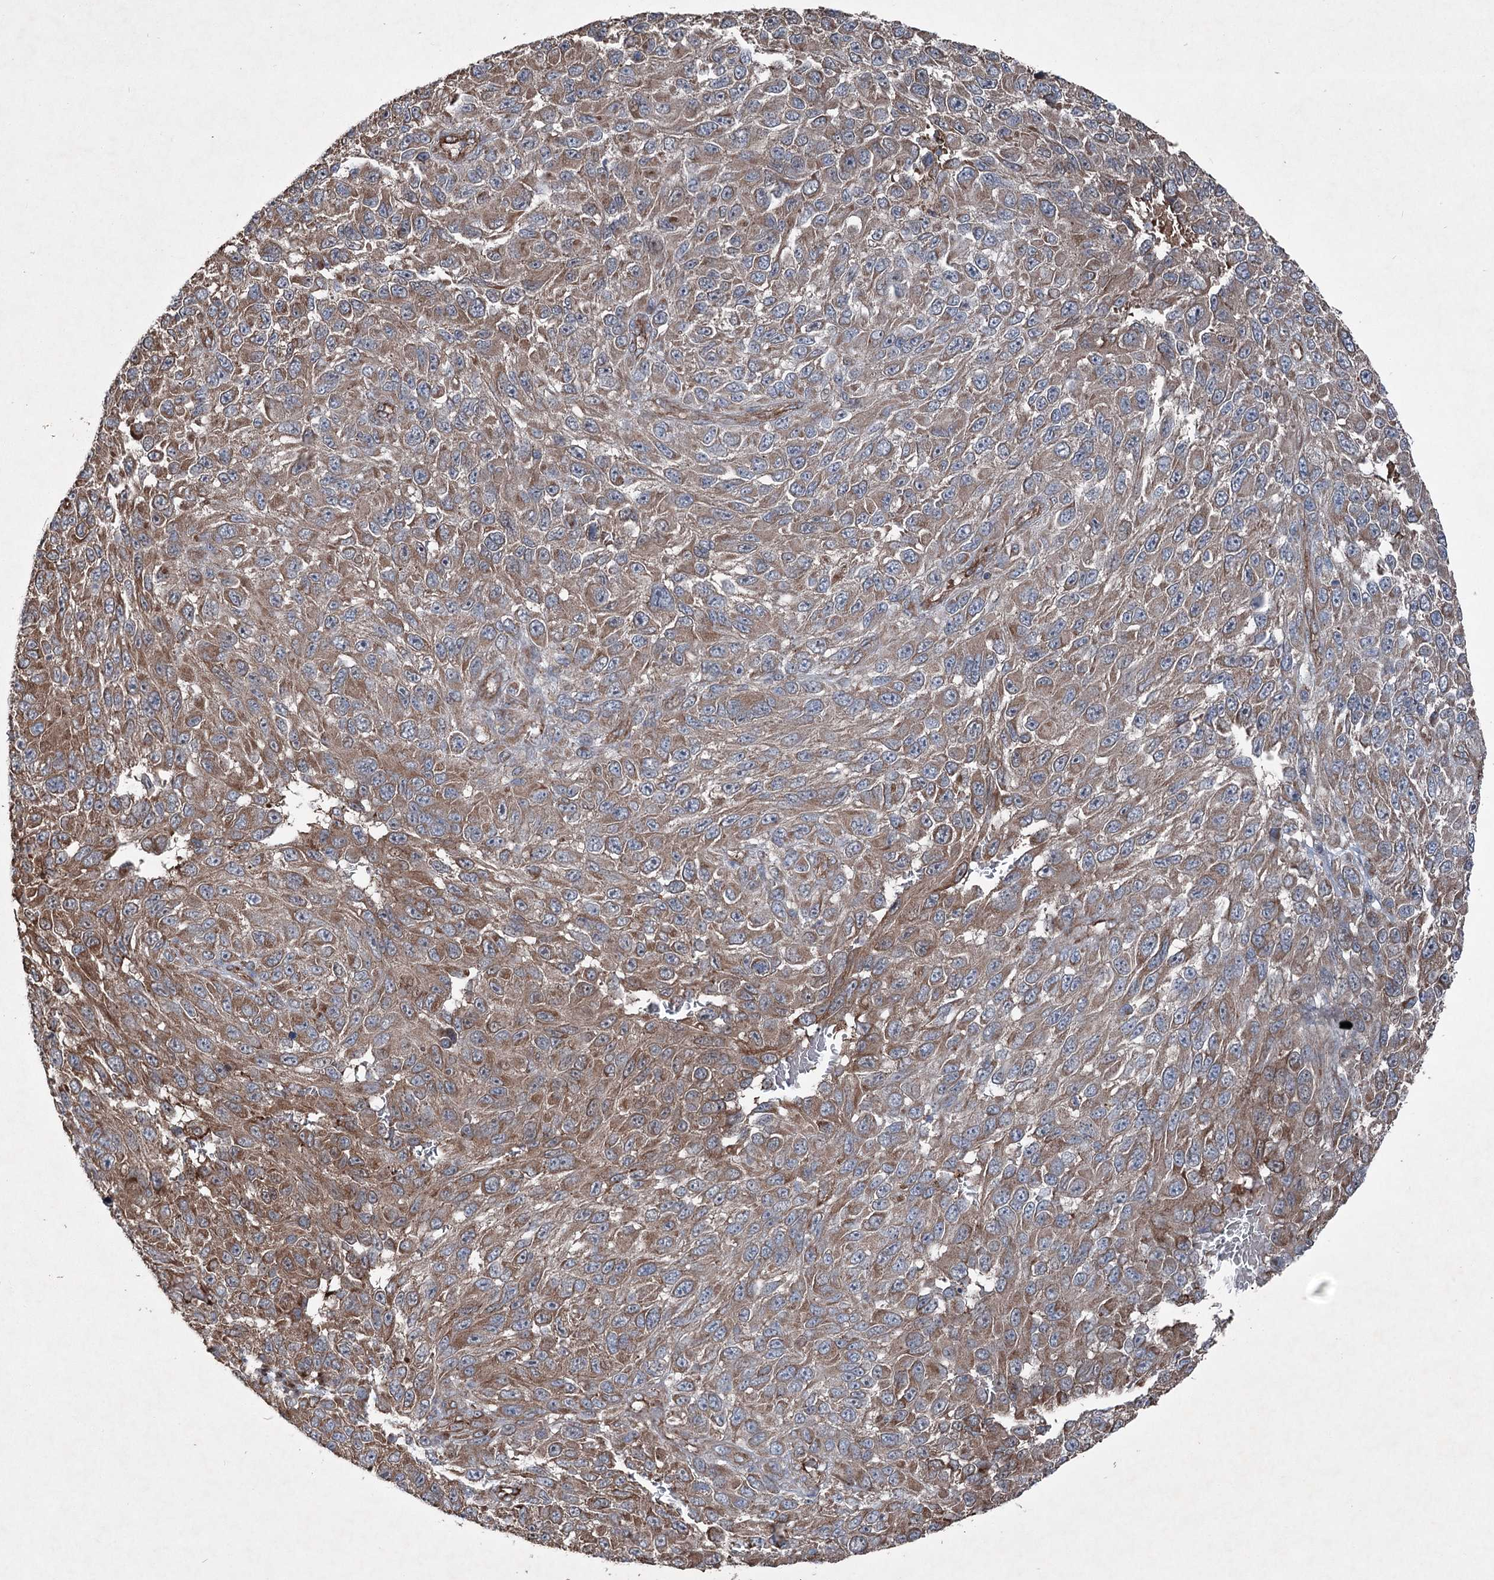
{"staining": {"intensity": "moderate", "quantity": ">75%", "location": "cytoplasmic/membranous"}, "tissue": "melanoma", "cell_type": "Tumor cells", "image_type": "cancer", "snomed": [{"axis": "morphology", "description": "Malignant melanoma, NOS"}, {"axis": "topography", "description": "Skin"}], "caption": "Moderate cytoplasmic/membranous staining for a protein is seen in about >75% of tumor cells of malignant melanoma using IHC.", "gene": "SERINC5", "patient": {"sex": "female", "age": 96}}